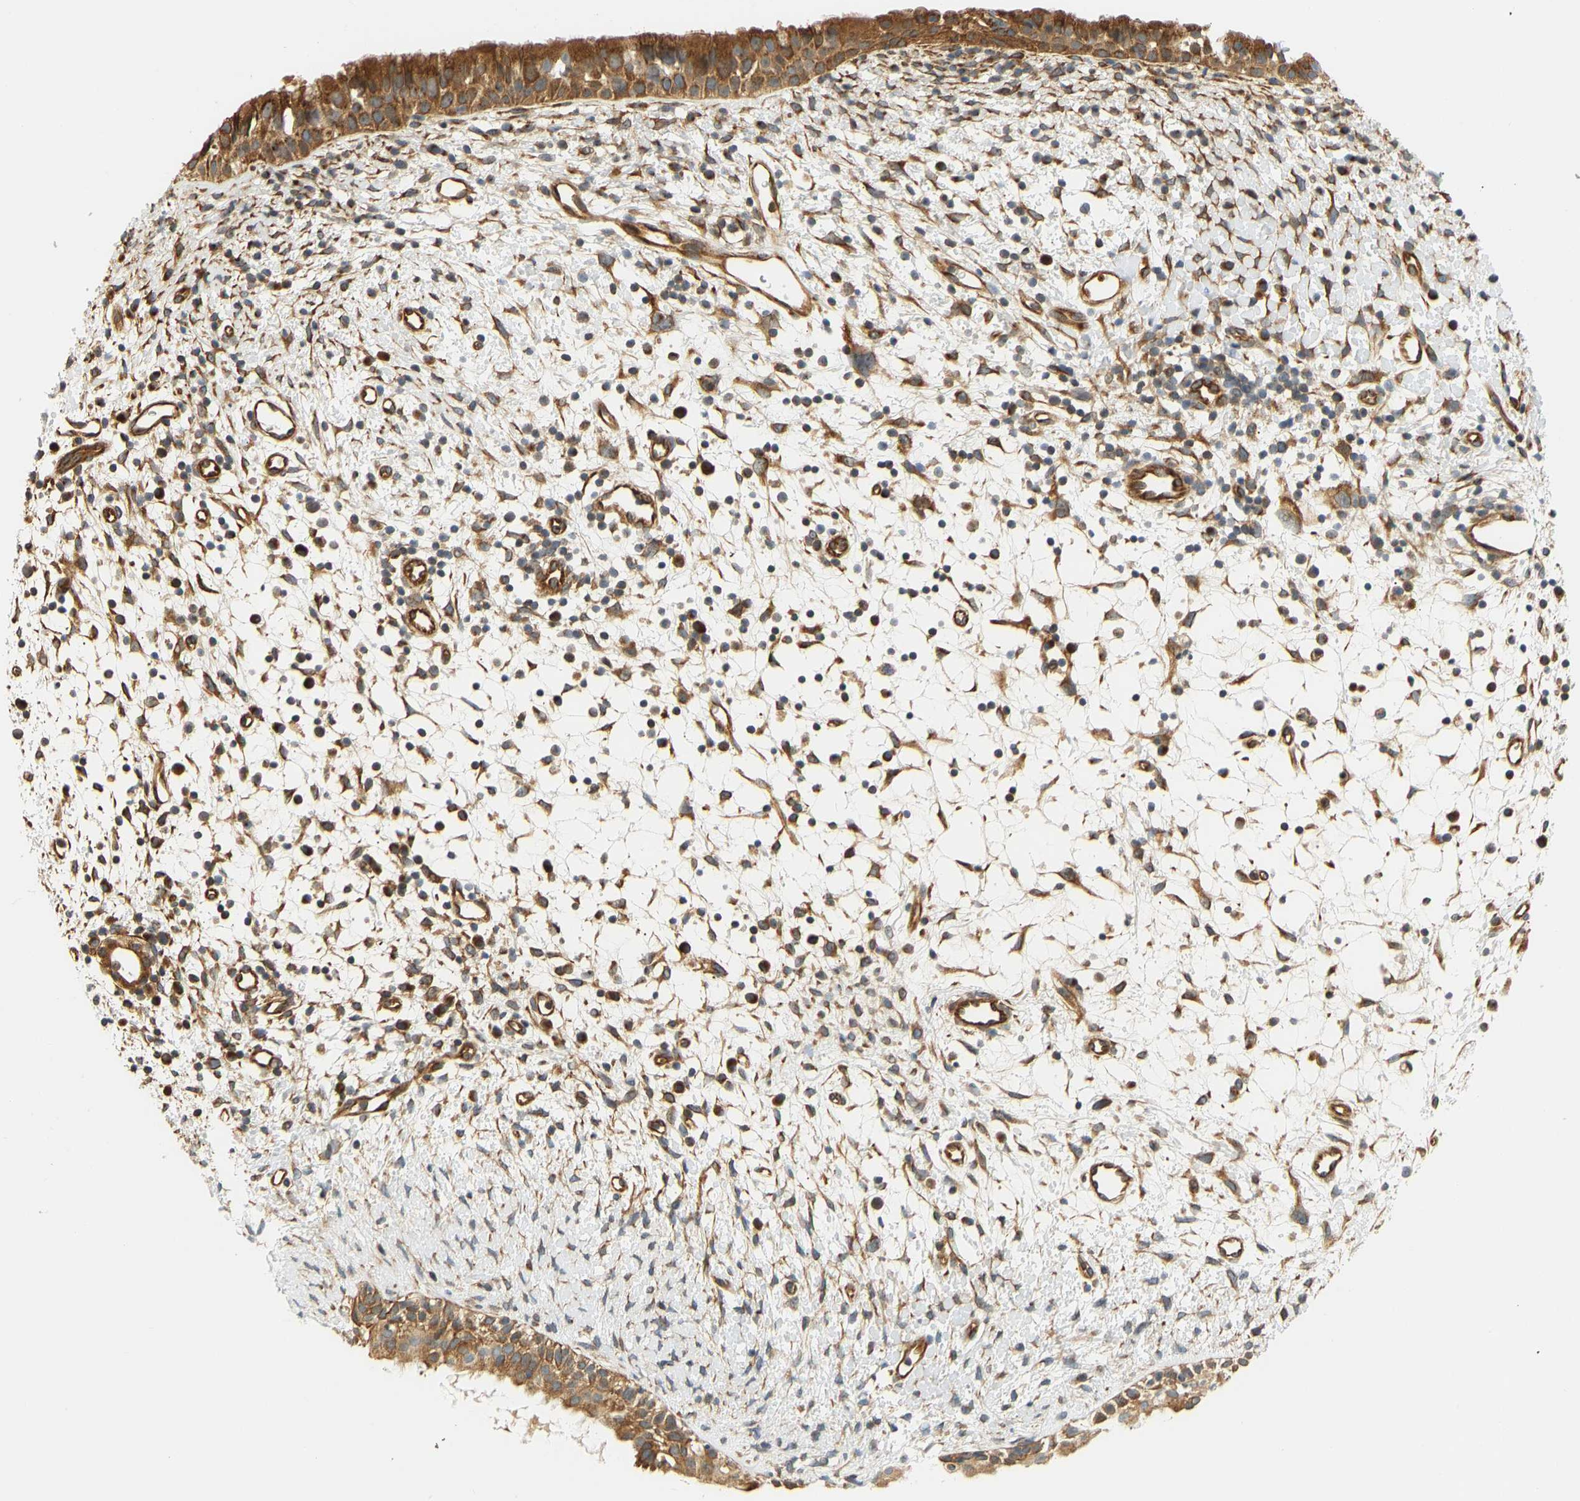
{"staining": {"intensity": "moderate", "quantity": ">75%", "location": "cytoplasmic/membranous"}, "tissue": "nasopharynx", "cell_type": "Respiratory epithelial cells", "image_type": "normal", "snomed": [{"axis": "morphology", "description": "Normal tissue, NOS"}, {"axis": "topography", "description": "Nasopharynx"}], "caption": "This photomicrograph exhibits immunohistochemistry staining of benign nasopharynx, with medium moderate cytoplasmic/membranous staining in about >75% of respiratory epithelial cells.", "gene": "CEP57", "patient": {"sex": "male", "age": 22}}